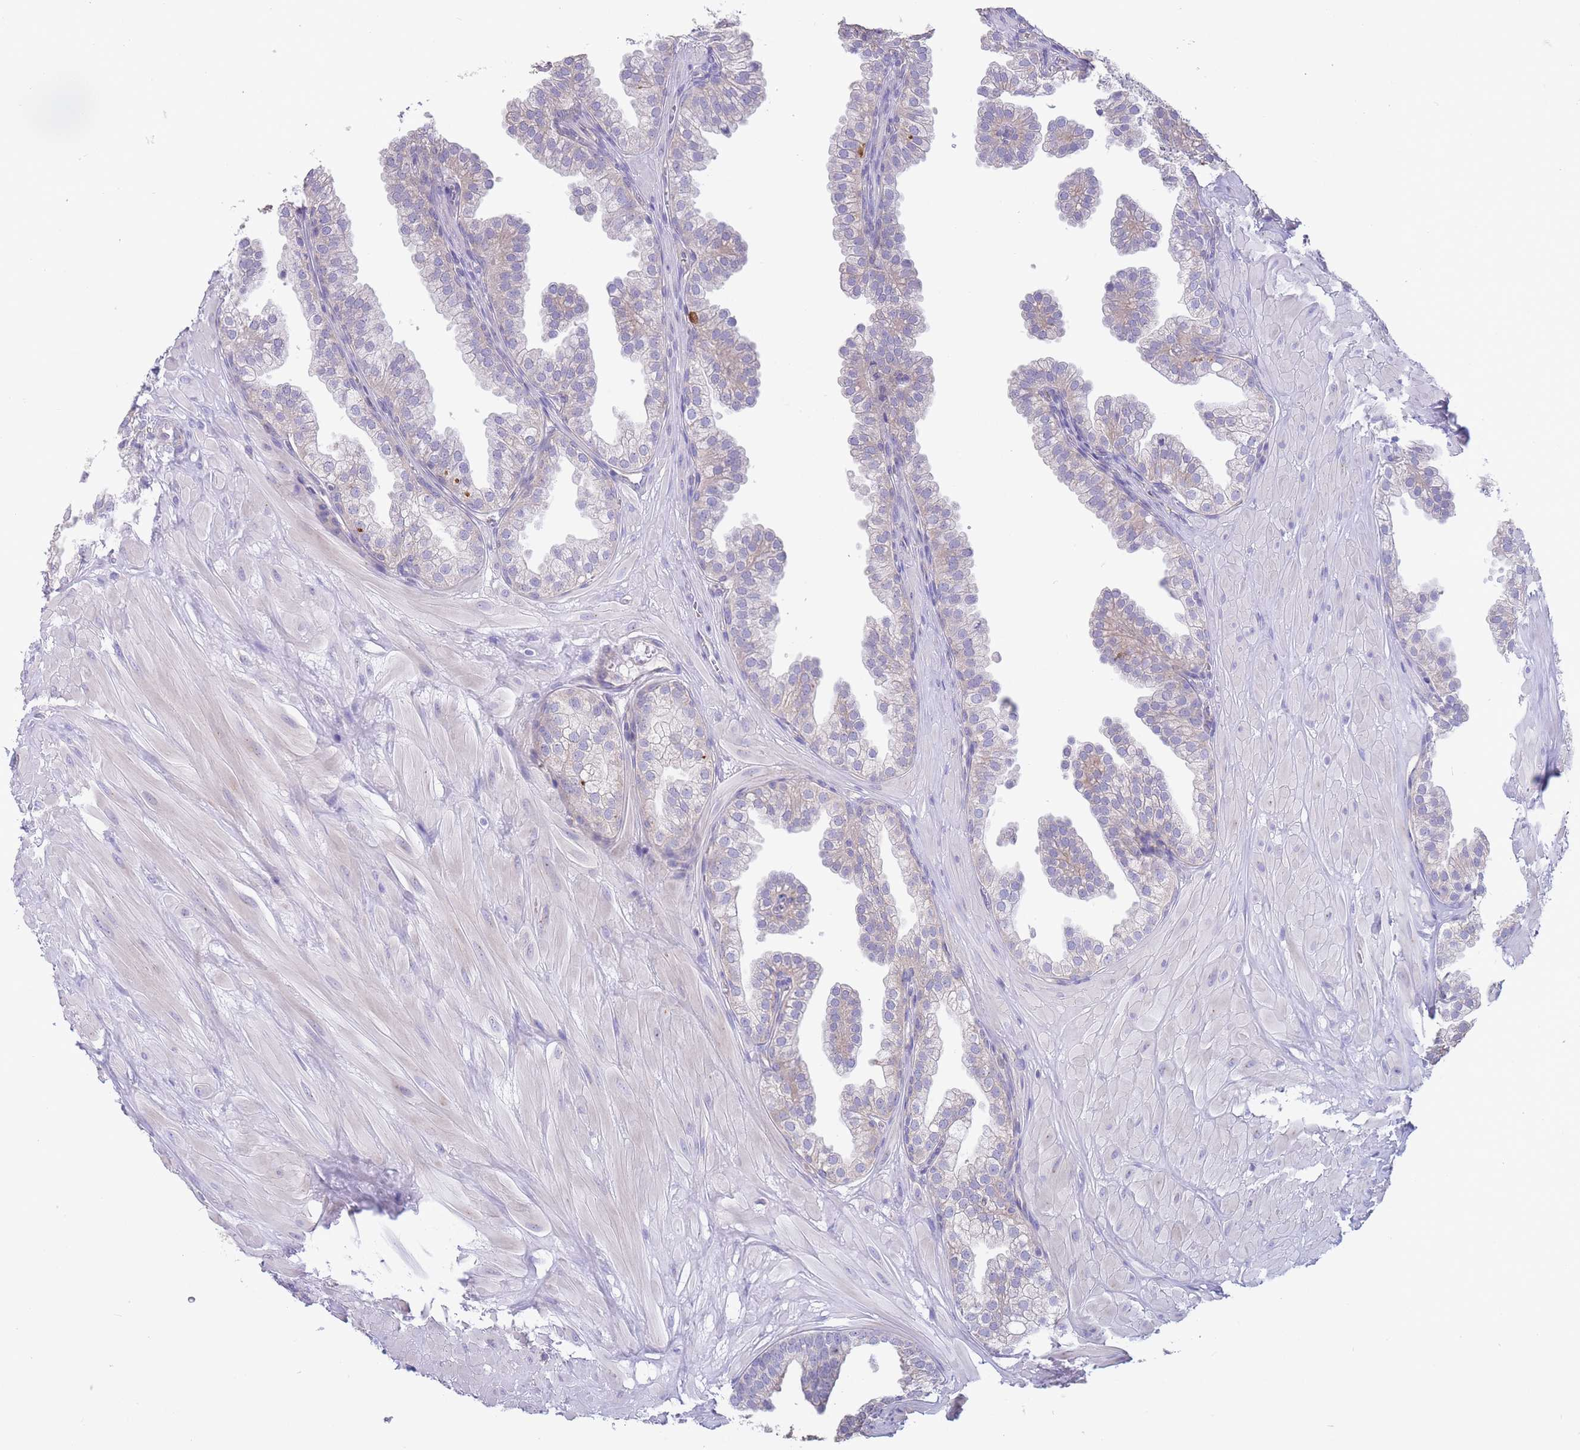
{"staining": {"intensity": "negative", "quantity": "none", "location": "none"}, "tissue": "prostate", "cell_type": "Glandular cells", "image_type": "normal", "snomed": [{"axis": "morphology", "description": "Normal tissue, NOS"}, {"axis": "topography", "description": "Prostate"}, {"axis": "topography", "description": "Peripheral nerve tissue"}], "caption": "This is a photomicrograph of immunohistochemistry (IHC) staining of normal prostate, which shows no positivity in glandular cells. (DAB immunohistochemistry (IHC), high magnification).", "gene": "ALS2CL", "patient": {"sex": "male", "age": 55}}